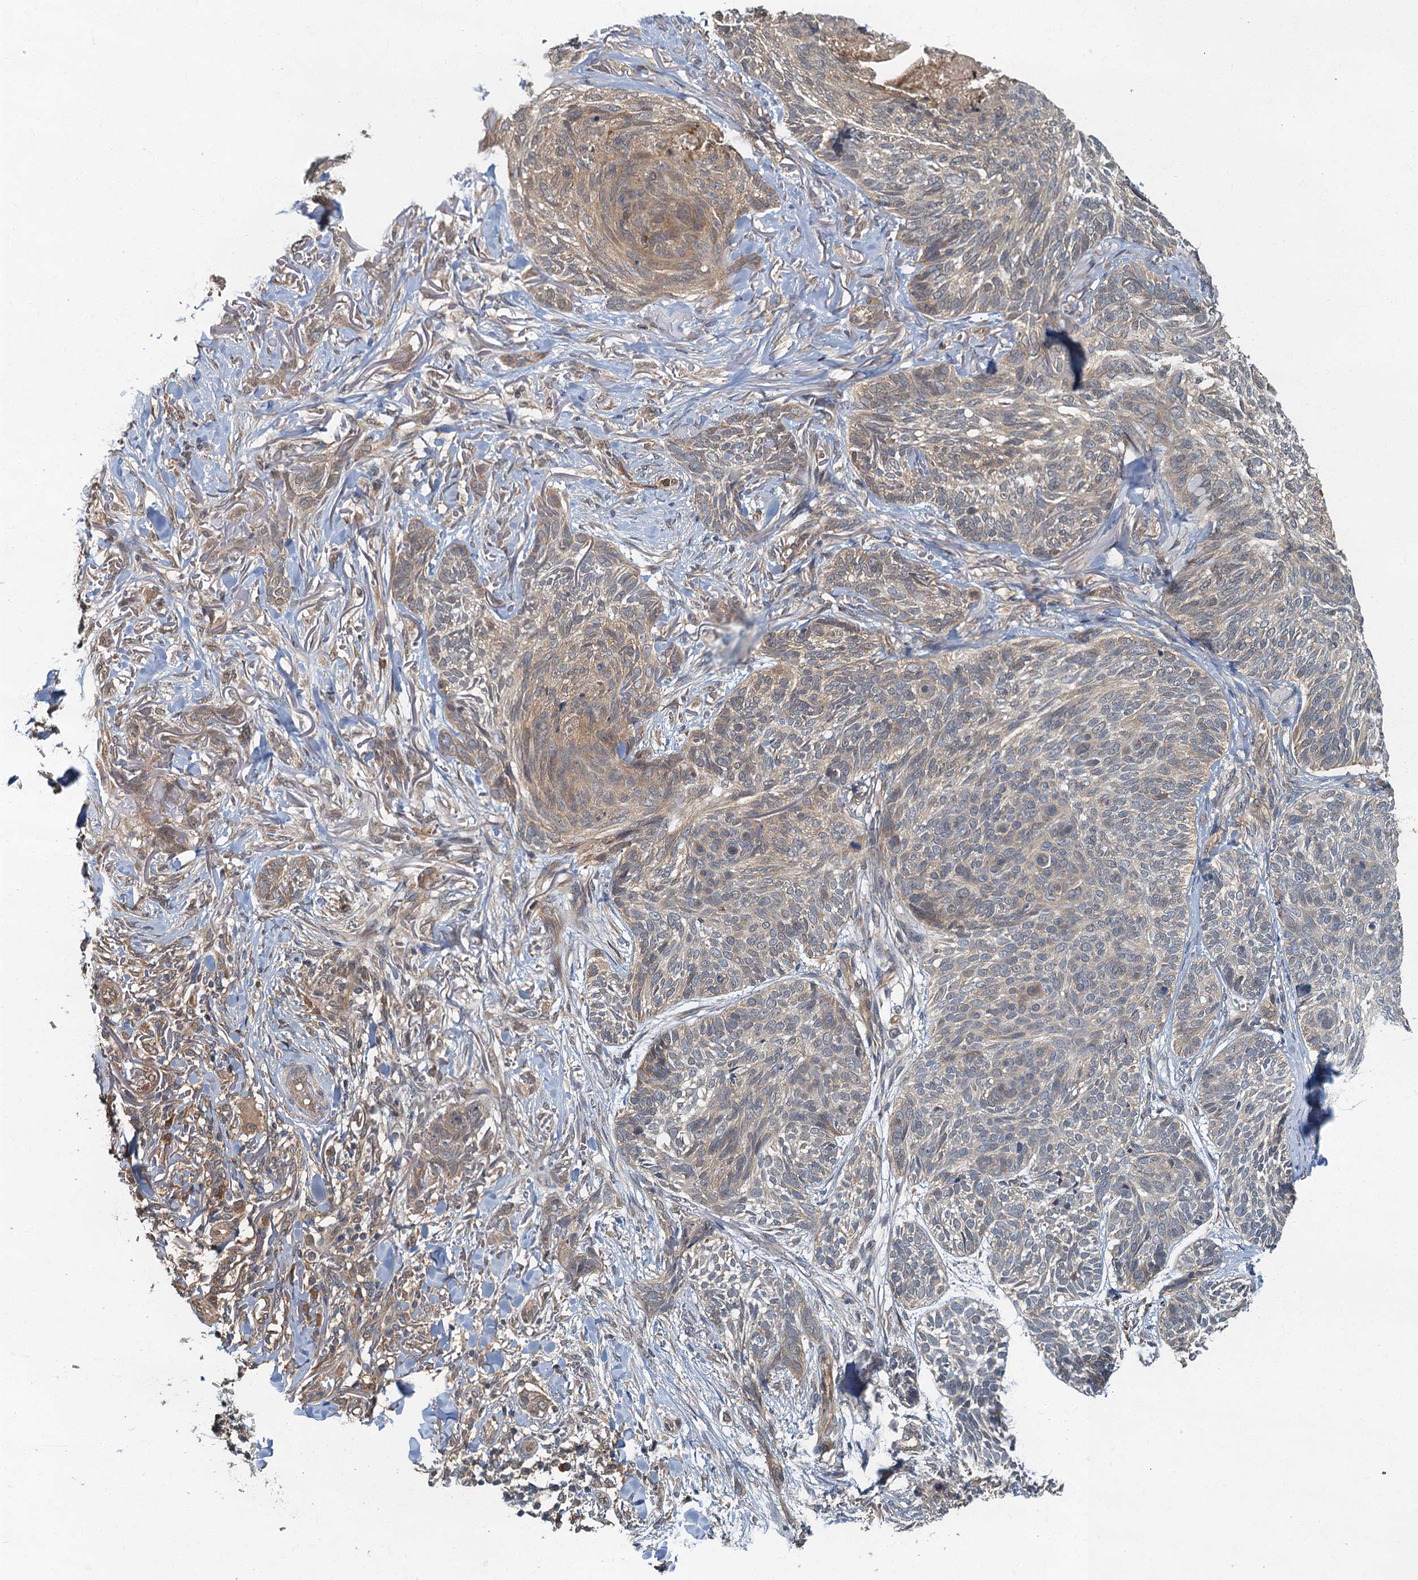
{"staining": {"intensity": "weak", "quantity": "25%-75%", "location": "cytoplasmic/membranous"}, "tissue": "skin cancer", "cell_type": "Tumor cells", "image_type": "cancer", "snomed": [{"axis": "morphology", "description": "Normal tissue, NOS"}, {"axis": "morphology", "description": "Basal cell carcinoma"}, {"axis": "topography", "description": "Skin"}], "caption": "Skin cancer (basal cell carcinoma) stained for a protein shows weak cytoplasmic/membranous positivity in tumor cells.", "gene": "TBCK", "patient": {"sex": "male", "age": 66}}